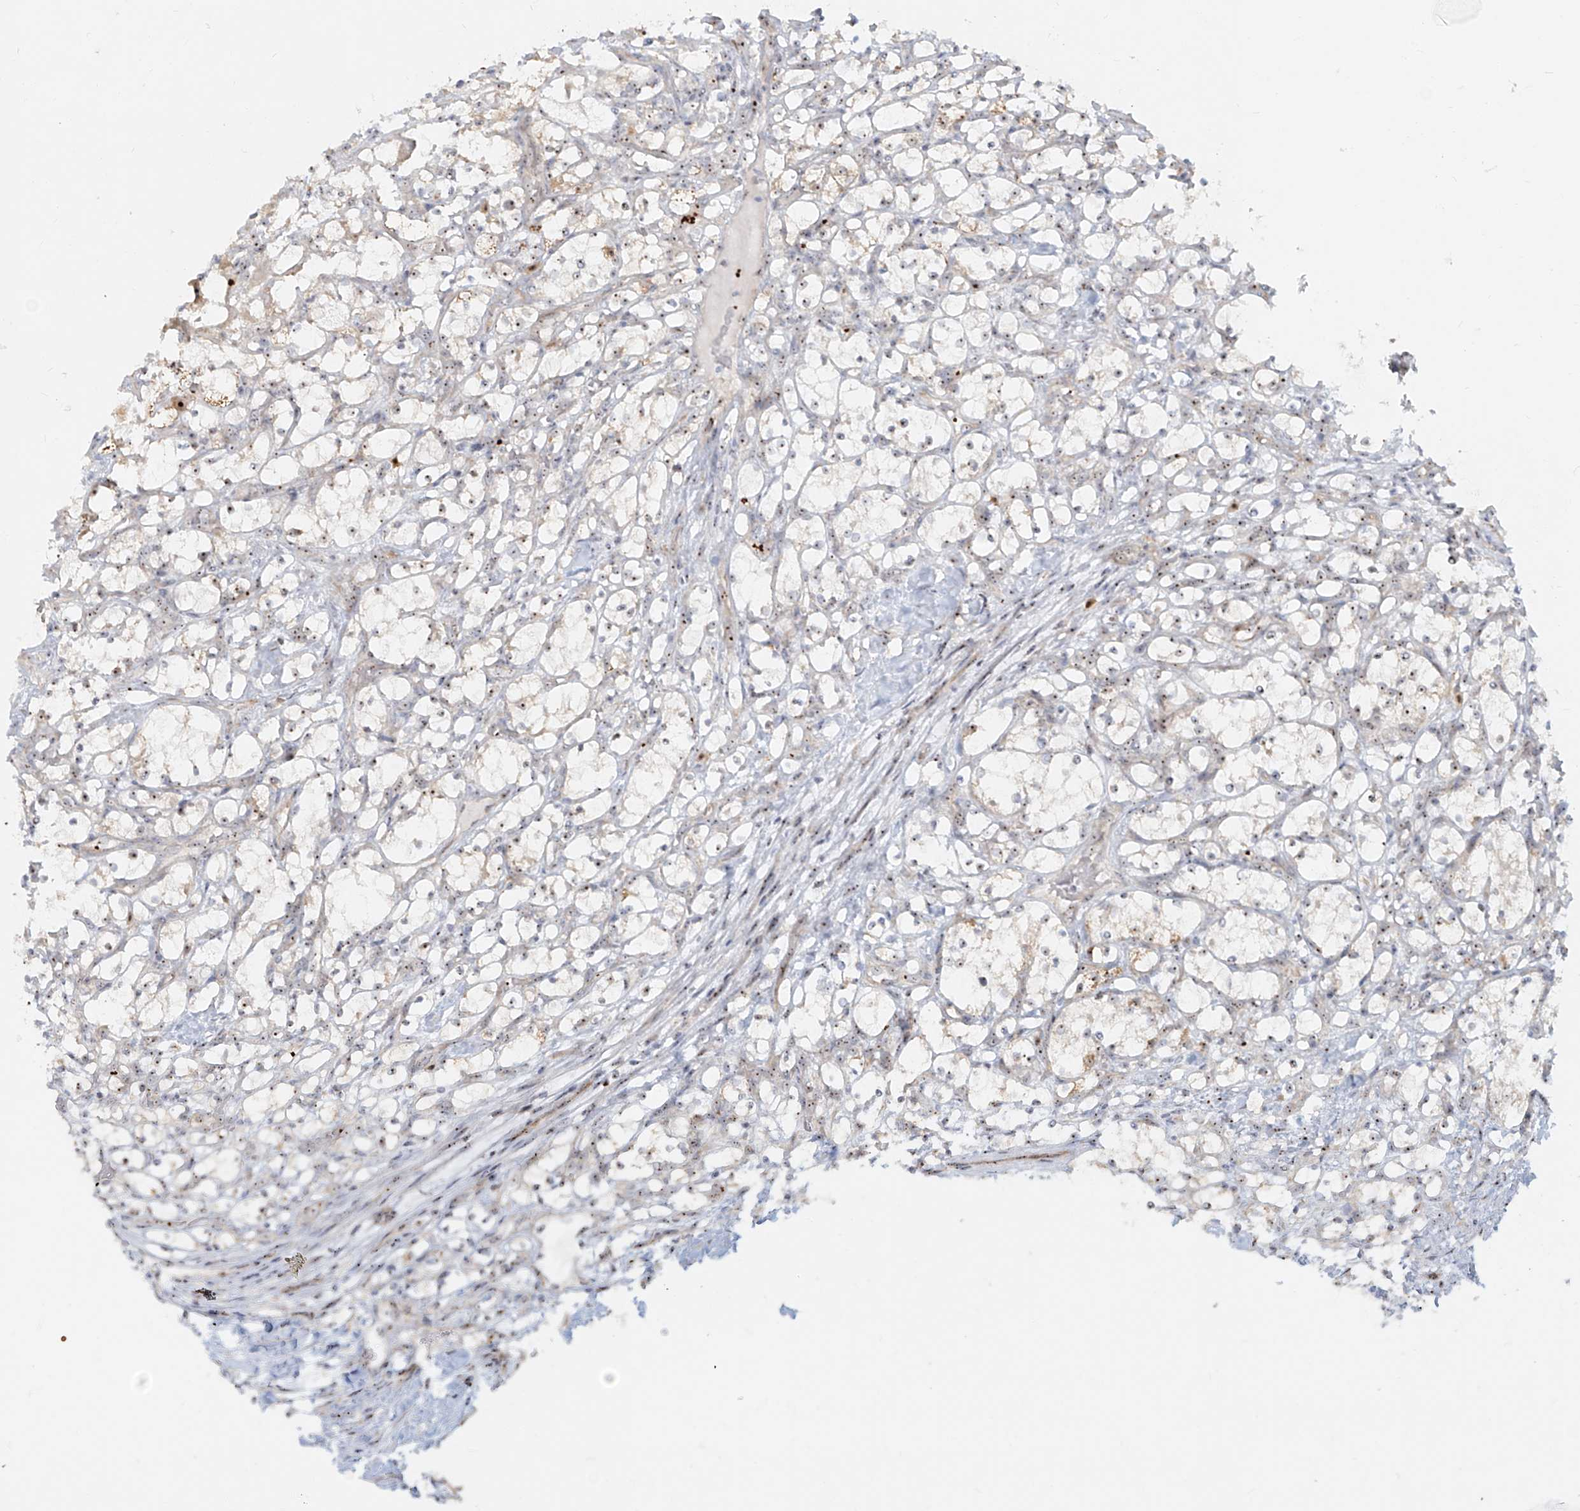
{"staining": {"intensity": "negative", "quantity": "none", "location": "none"}, "tissue": "renal cancer", "cell_type": "Tumor cells", "image_type": "cancer", "snomed": [{"axis": "morphology", "description": "Adenocarcinoma, NOS"}, {"axis": "topography", "description": "Kidney"}], "caption": "A micrograph of adenocarcinoma (renal) stained for a protein displays no brown staining in tumor cells. (DAB (3,3'-diaminobenzidine) immunohistochemistry (IHC) visualized using brightfield microscopy, high magnification).", "gene": "BYSL", "patient": {"sex": "female", "age": 69}}